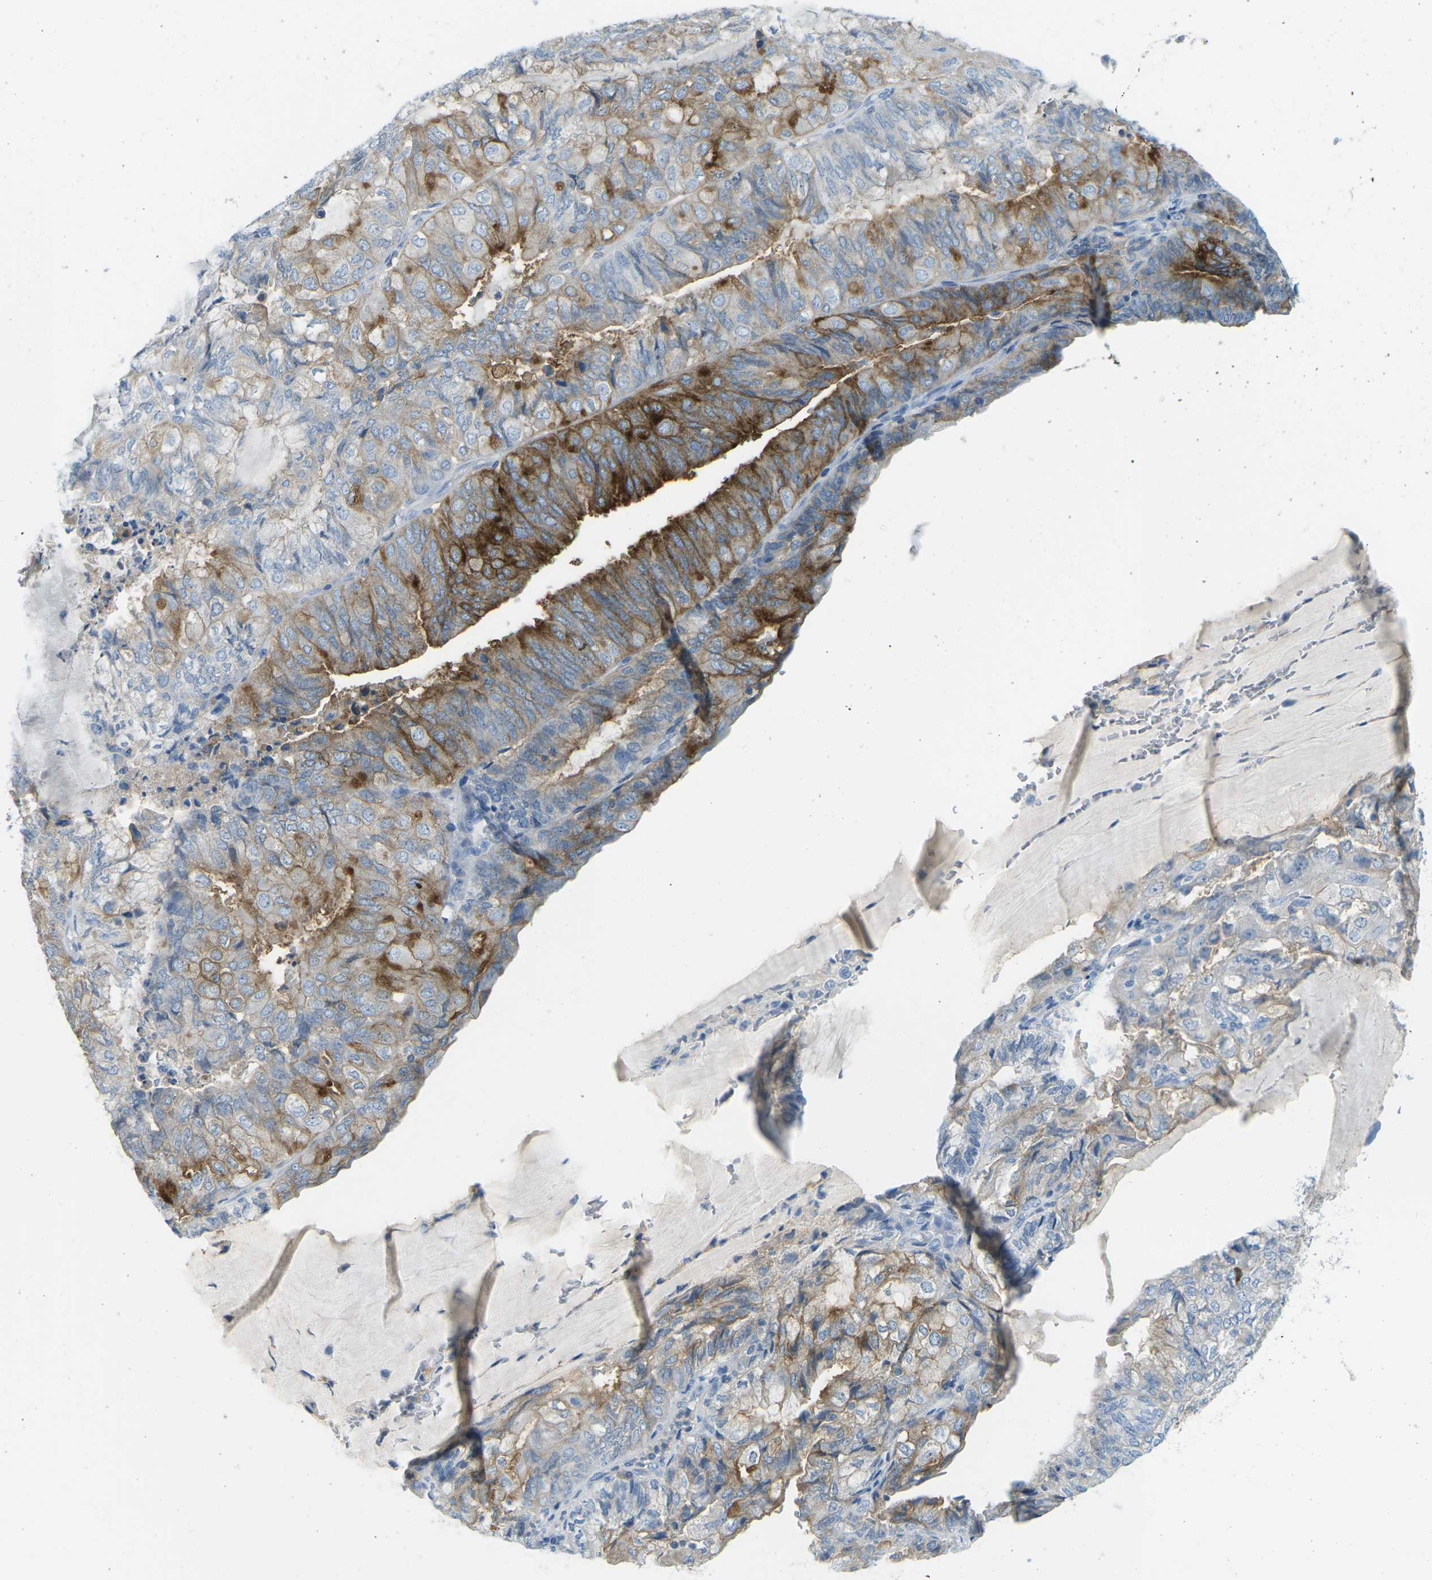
{"staining": {"intensity": "moderate", "quantity": ">75%", "location": "cytoplasmic/membranous"}, "tissue": "endometrial cancer", "cell_type": "Tumor cells", "image_type": "cancer", "snomed": [{"axis": "morphology", "description": "Adenocarcinoma, NOS"}, {"axis": "topography", "description": "Endometrium"}], "caption": "Tumor cells demonstrate medium levels of moderate cytoplasmic/membranous positivity in approximately >75% of cells in human adenocarcinoma (endometrial).", "gene": "CD47", "patient": {"sex": "female", "age": 81}}